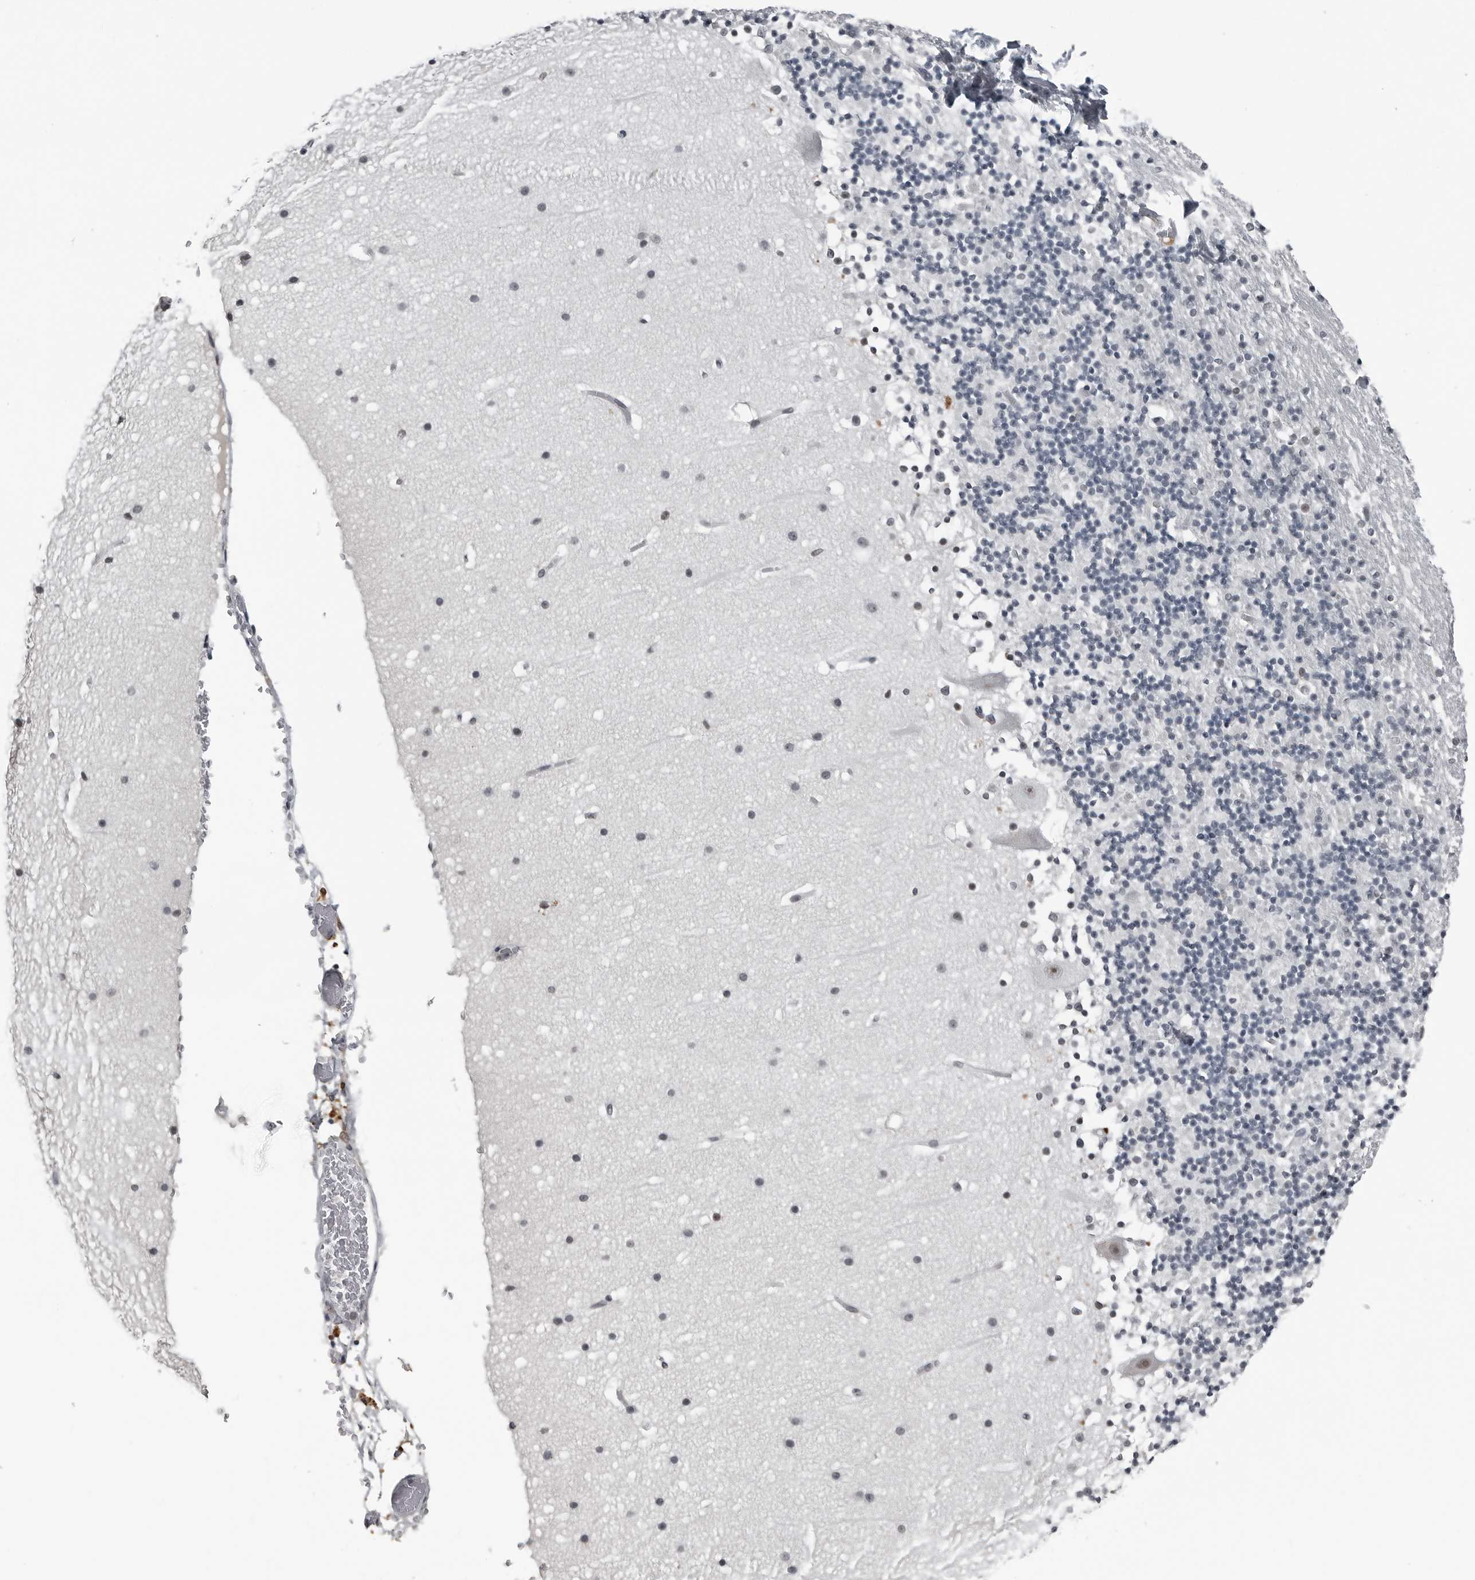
{"staining": {"intensity": "negative", "quantity": "none", "location": "none"}, "tissue": "cerebellum", "cell_type": "Cells in granular layer", "image_type": "normal", "snomed": [{"axis": "morphology", "description": "Normal tissue, NOS"}, {"axis": "topography", "description": "Cerebellum"}], "caption": "Cells in granular layer show no significant expression in benign cerebellum. The staining is performed using DAB brown chromogen with nuclei counter-stained in using hematoxylin.", "gene": "AKR1A1", "patient": {"sex": "male", "age": 57}}